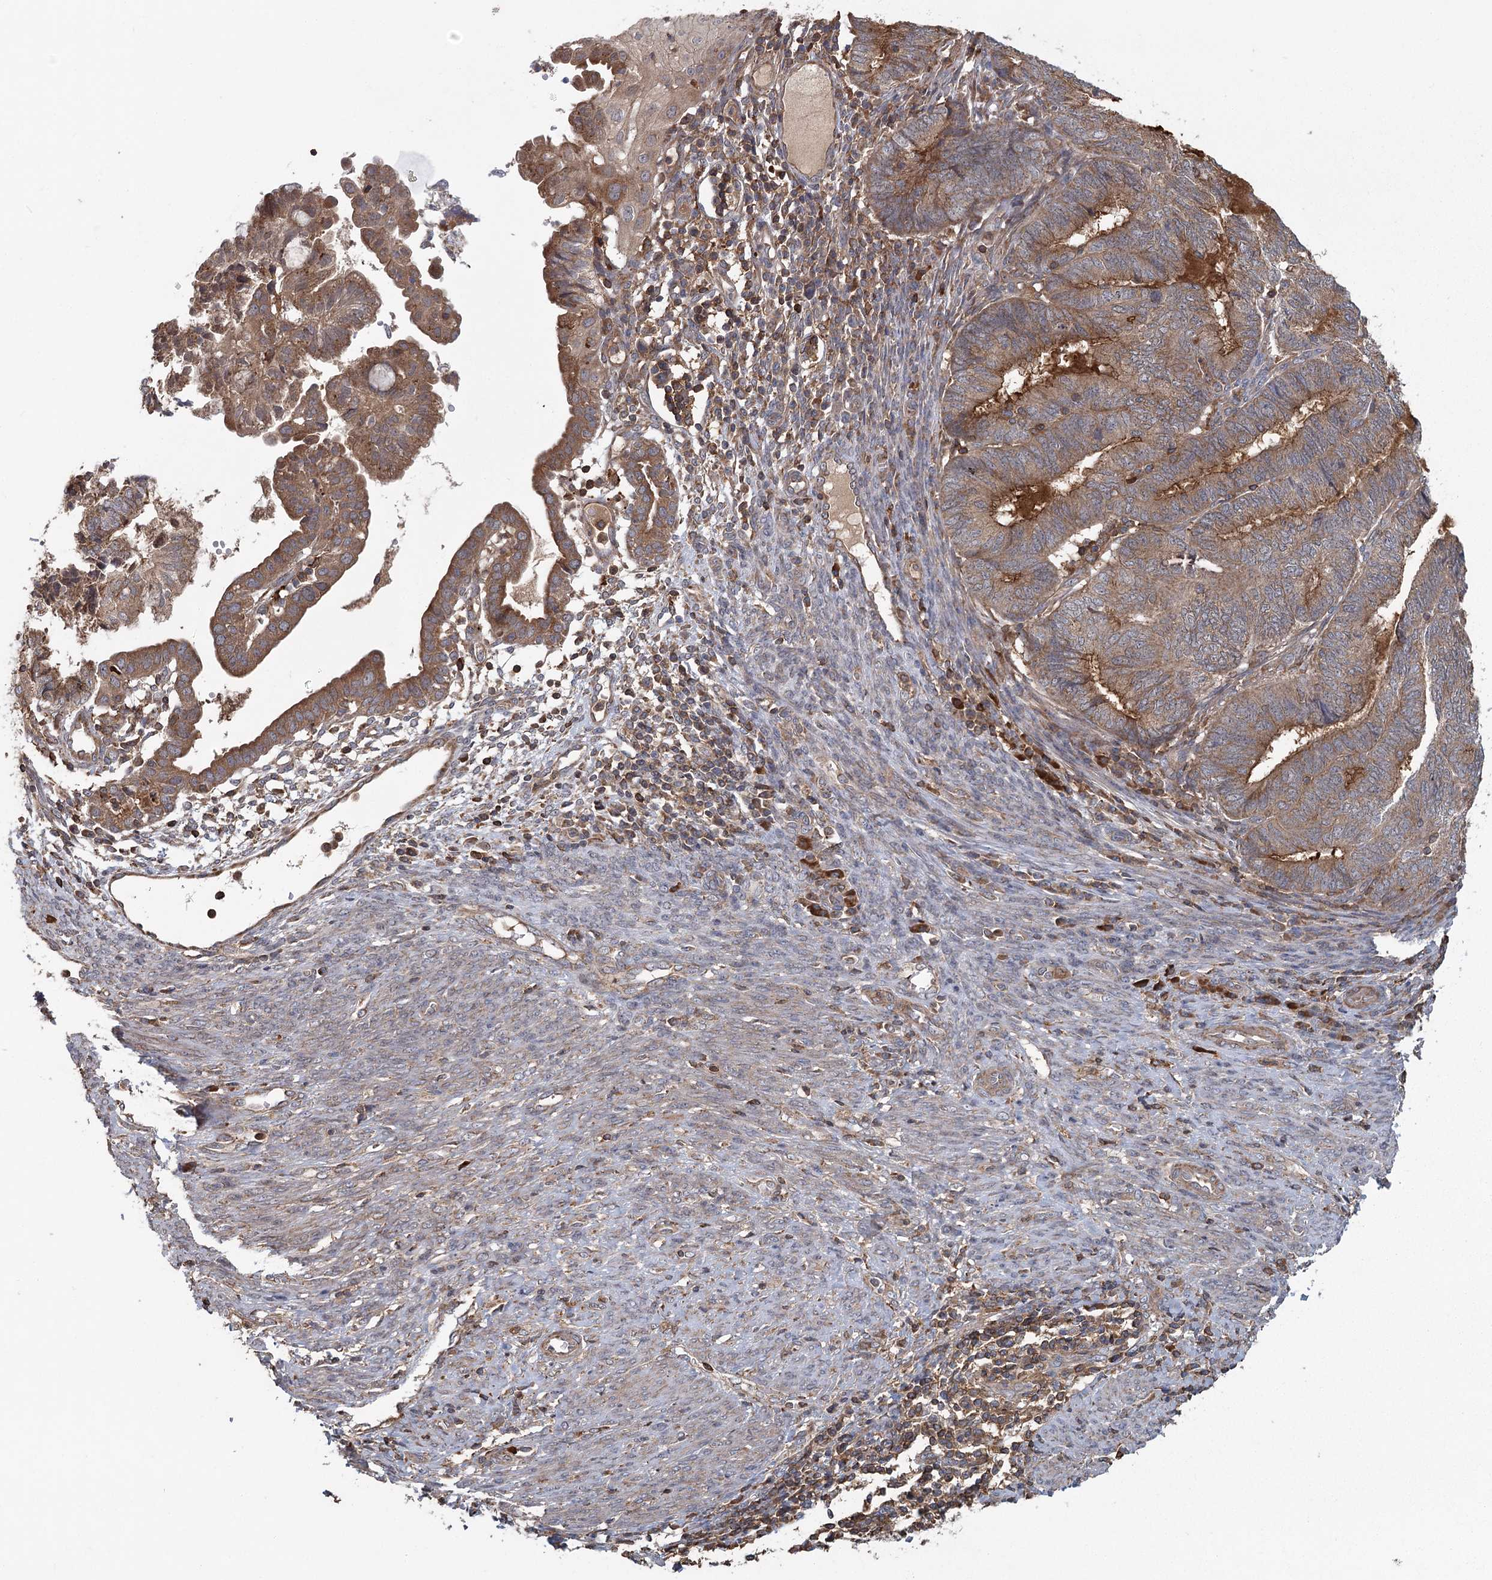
{"staining": {"intensity": "moderate", "quantity": ">75%", "location": "cytoplasmic/membranous"}, "tissue": "endometrial cancer", "cell_type": "Tumor cells", "image_type": "cancer", "snomed": [{"axis": "morphology", "description": "Adenocarcinoma, NOS"}, {"axis": "topography", "description": "Uterus"}, {"axis": "topography", "description": "Endometrium"}], "caption": "The image reveals immunohistochemical staining of endometrial adenocarcinoma. There is moderate cytoplasmic/membranous positivity is seen in approximately >75% of tumor cells.", "gene": "PLEKHA7", "patient": {"sex": "female", "age": 70}}